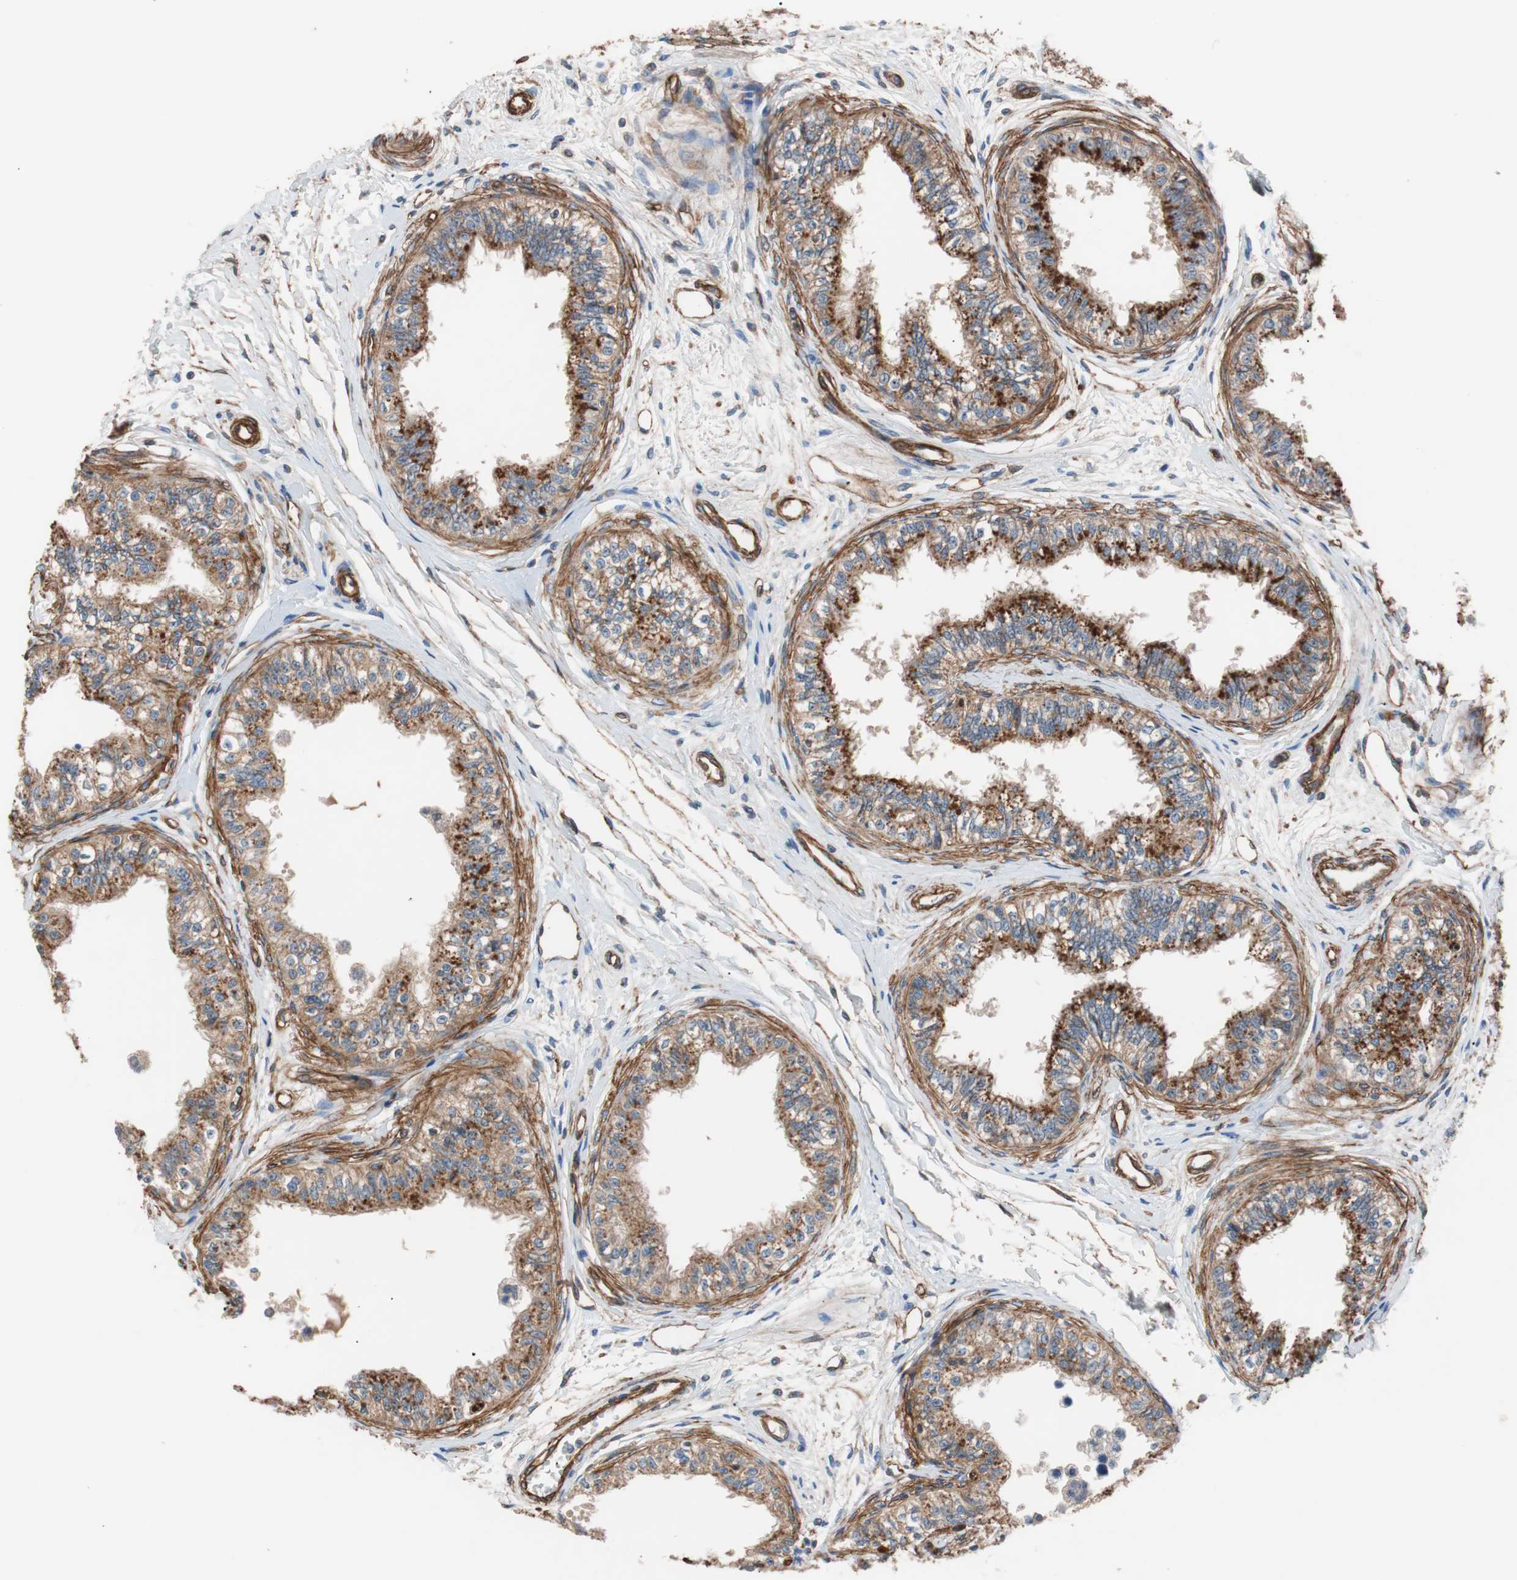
{"staining": {"intensity": "moderate", "quantity": ">75%", "location": "cytoplasmic/membranous"}, "tissue": "epididymis", "cell_type": "Glandular cells", "image_type": "normal", "snomed": [{"axis": "morphology", "description": "Normal tissue, NOS"}, {"axis": "morphology", "description": "Adenocarcinoma, metastatic, NOS"}, {"axis": "topography", "description": "Testis"}, {"axis": "topography", "description": "Epididymis"}], "caption": "Glandular cells show moderate cytoplasmic/membranous staining in about >75% of cells in normal epididymis. Nuclei are stained in blue.", "gene": "SPINT1", "patient": {"sex": "male", "age": 26}}